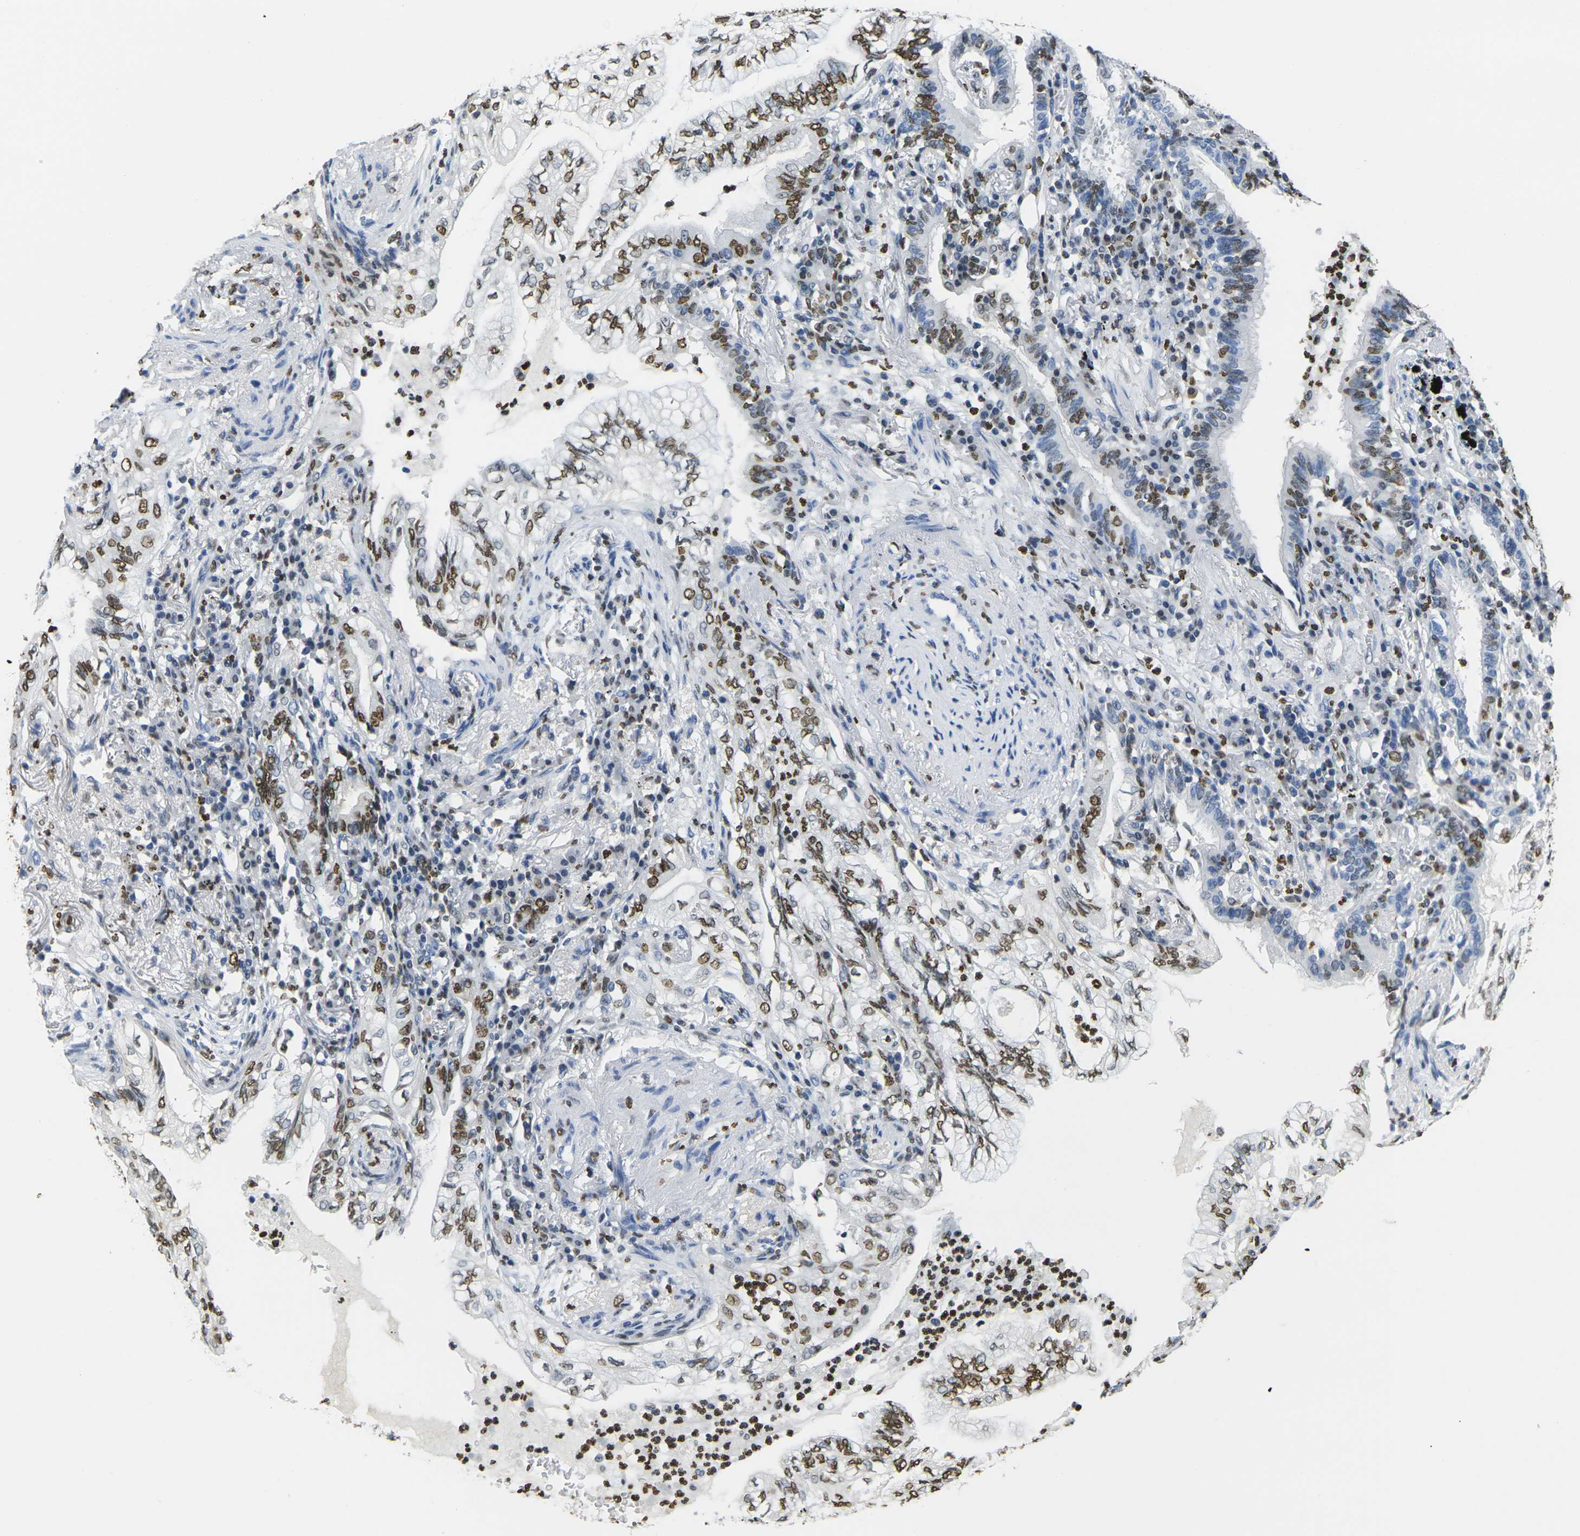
{"staining": {"intensity": "strong", "quantity": "25%-75%", "location": "nuclear"}, "tissue": "lung cancer", "cell_type": "Tumor cells", "image_type": "cancer", "snomed": [{"axis": "morphology", "description": "Normal tissue, NOS"}, {"axis": "morphology", "description": "Adenocarcinoma, NOS"}, {"axis": "topography", "description": "Bronchus"}, {"axis": "topography", "description": "Lung"}], "caption": "Immunohistochemistry (IHC) (DAB) staining of adenocarcinoma (lung) shows strong nuclear protein expression in about 25%-75% of tumor cells.", "gene": "DRAXIN", "patient": {"sex": "female", "age": 70}}